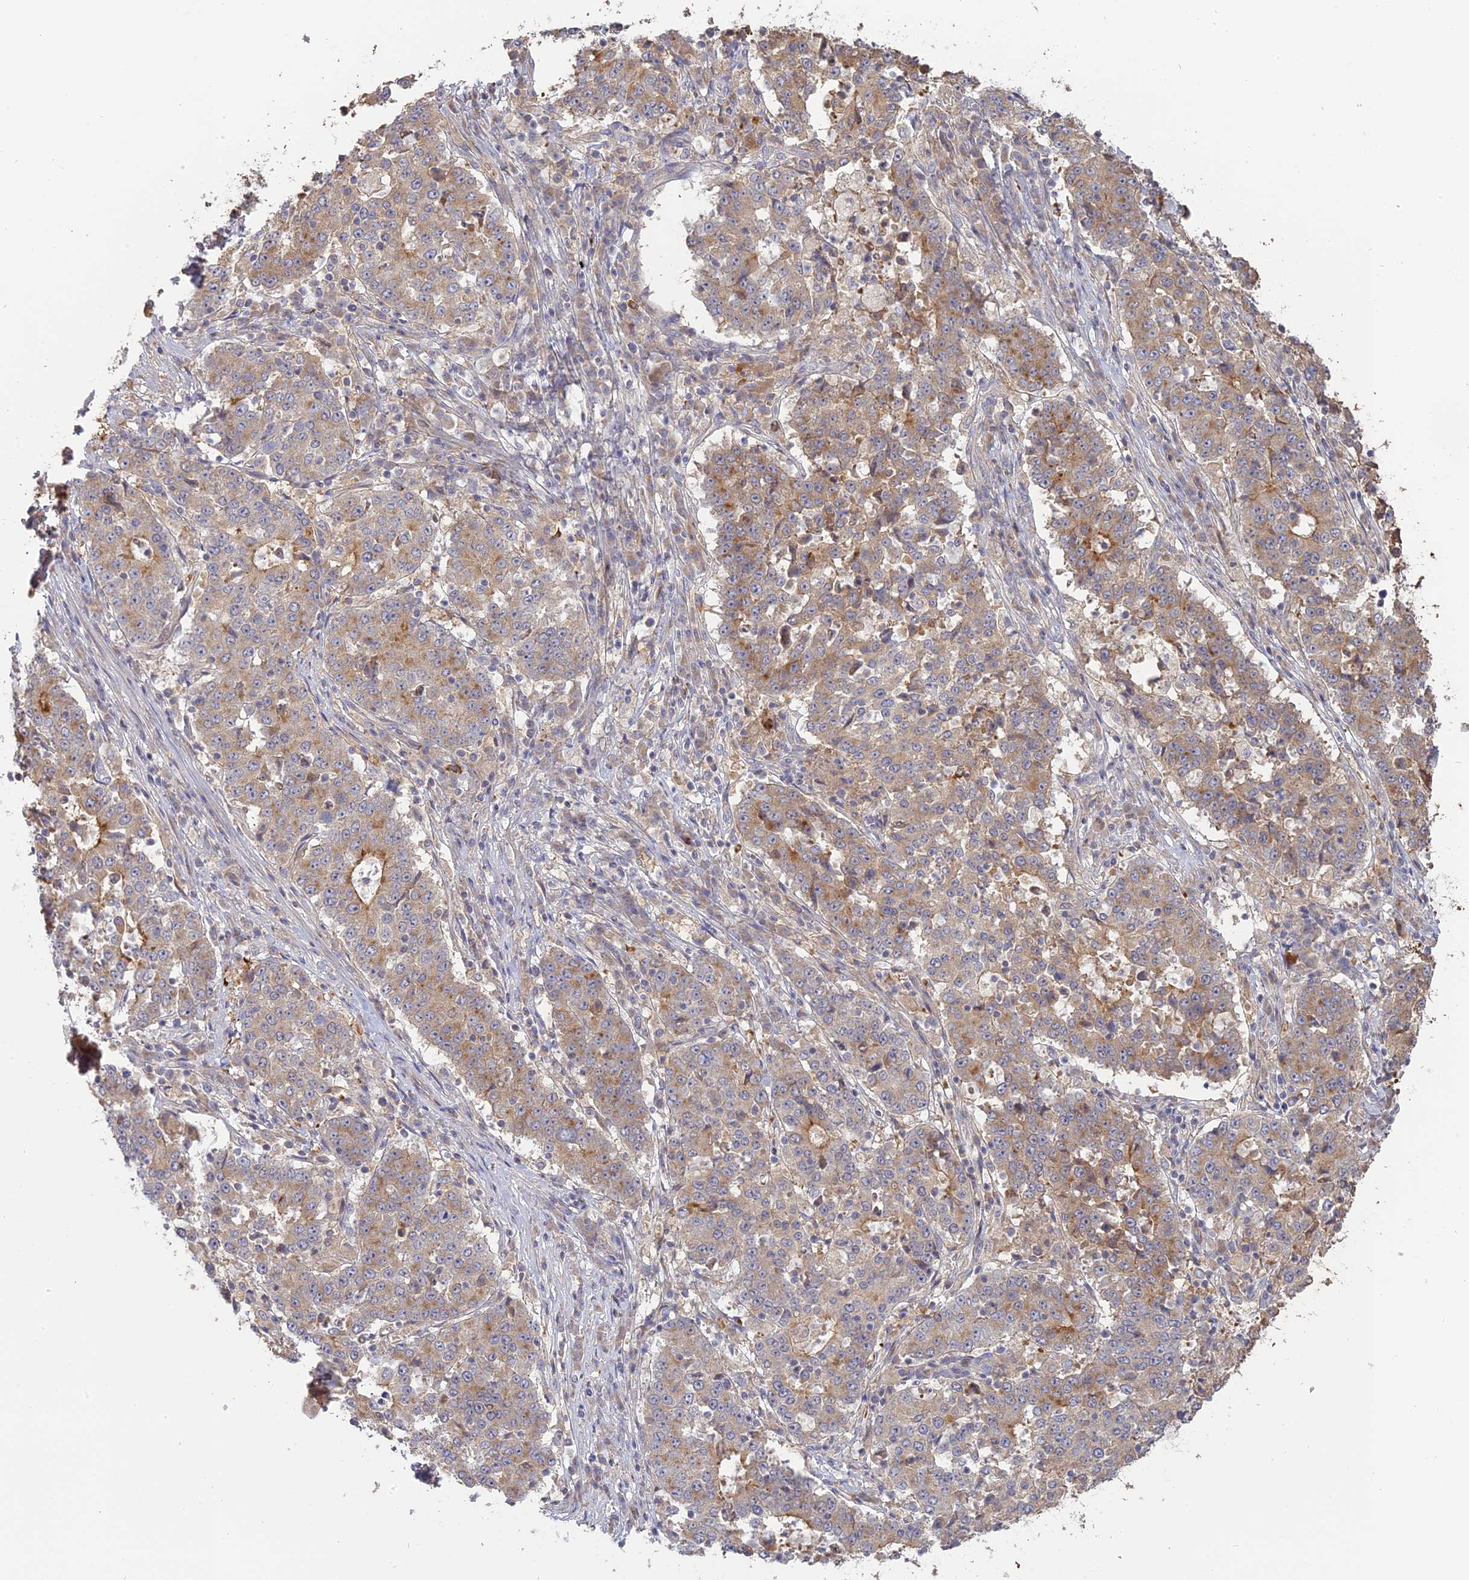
{"staining": {"intensity": "moderate", "quantity": ">75%", "location": "cytoplasmic/membranous"}, "tissue": "stomach cancer", "cell_type": "Tumor cells", "image_type": "cancer", "snomed": [{"axis": "morphology", "description": "Adenocarcinoma, NOS"}, {"axis": "topography", "description": "Stomach"}], "caption": "Moderate cytoplasmic/membranous protein staining is appreciated in about >75% of tumor cells in stomach adenocarcinoma.", "gene": "SFT2D2", "patient": {"sex": "male", "age": 59}}